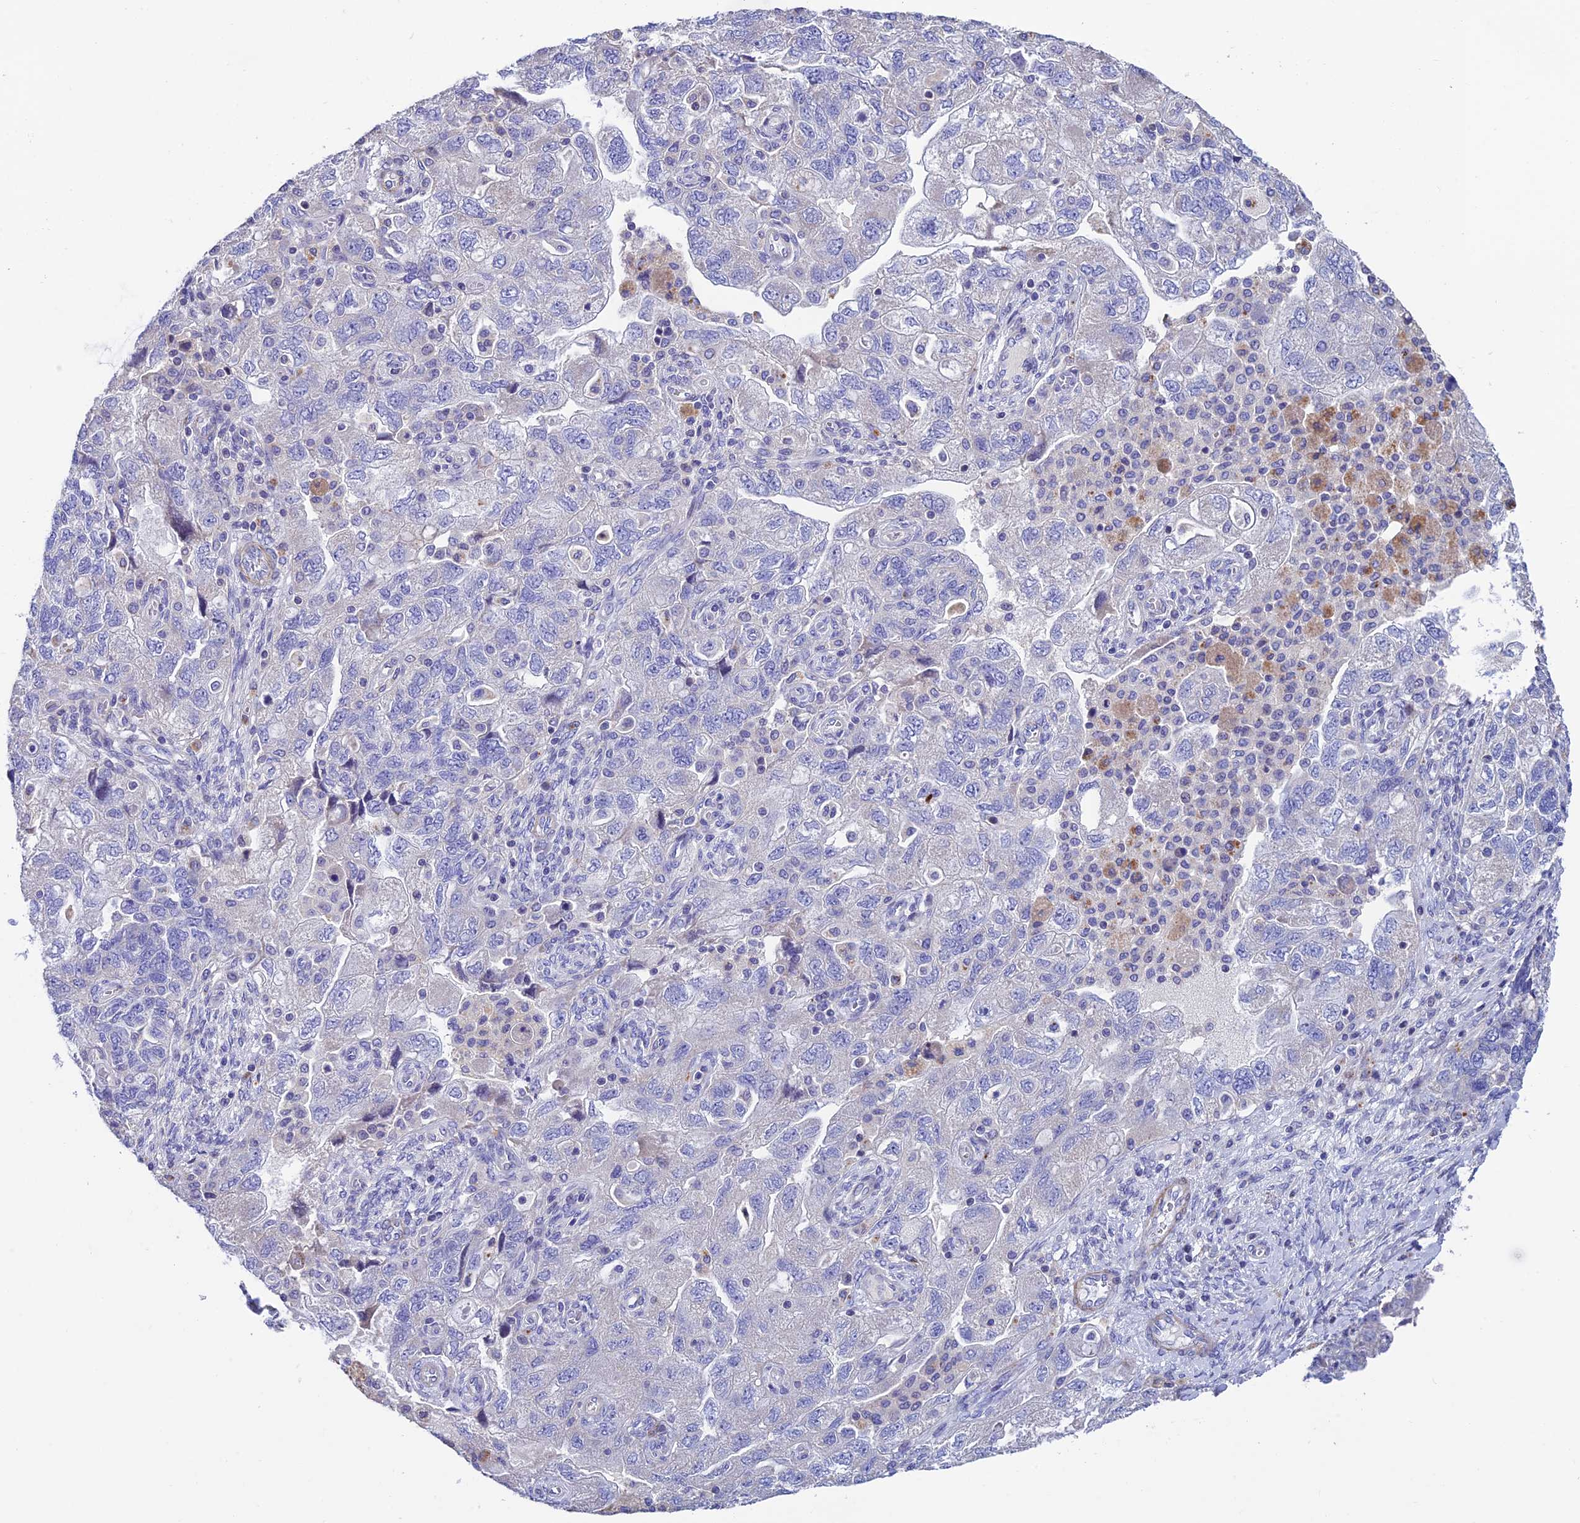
{"staining": {"intensity": "negative", "quantity": "none", "location": "none"}, "tissue": "ovarian cancer", "cell_type": "Tumor cells", "image_type": "cancer", "snomed": [{"axis": "morphology", "description": "Carcinoma, endometroid"}, {"axis": "topography", "description": "Ovary"}], "caption": "Immunohistochemistry image of neoplastic tissue: human ovarian endometroid carcinoma stained with DAB (3,3'-diaminobenzidine) reveals no significant protein positivity in tumor cells.", "gene": "FAM178B", "patient": {"sex": "female", "age": 51}}